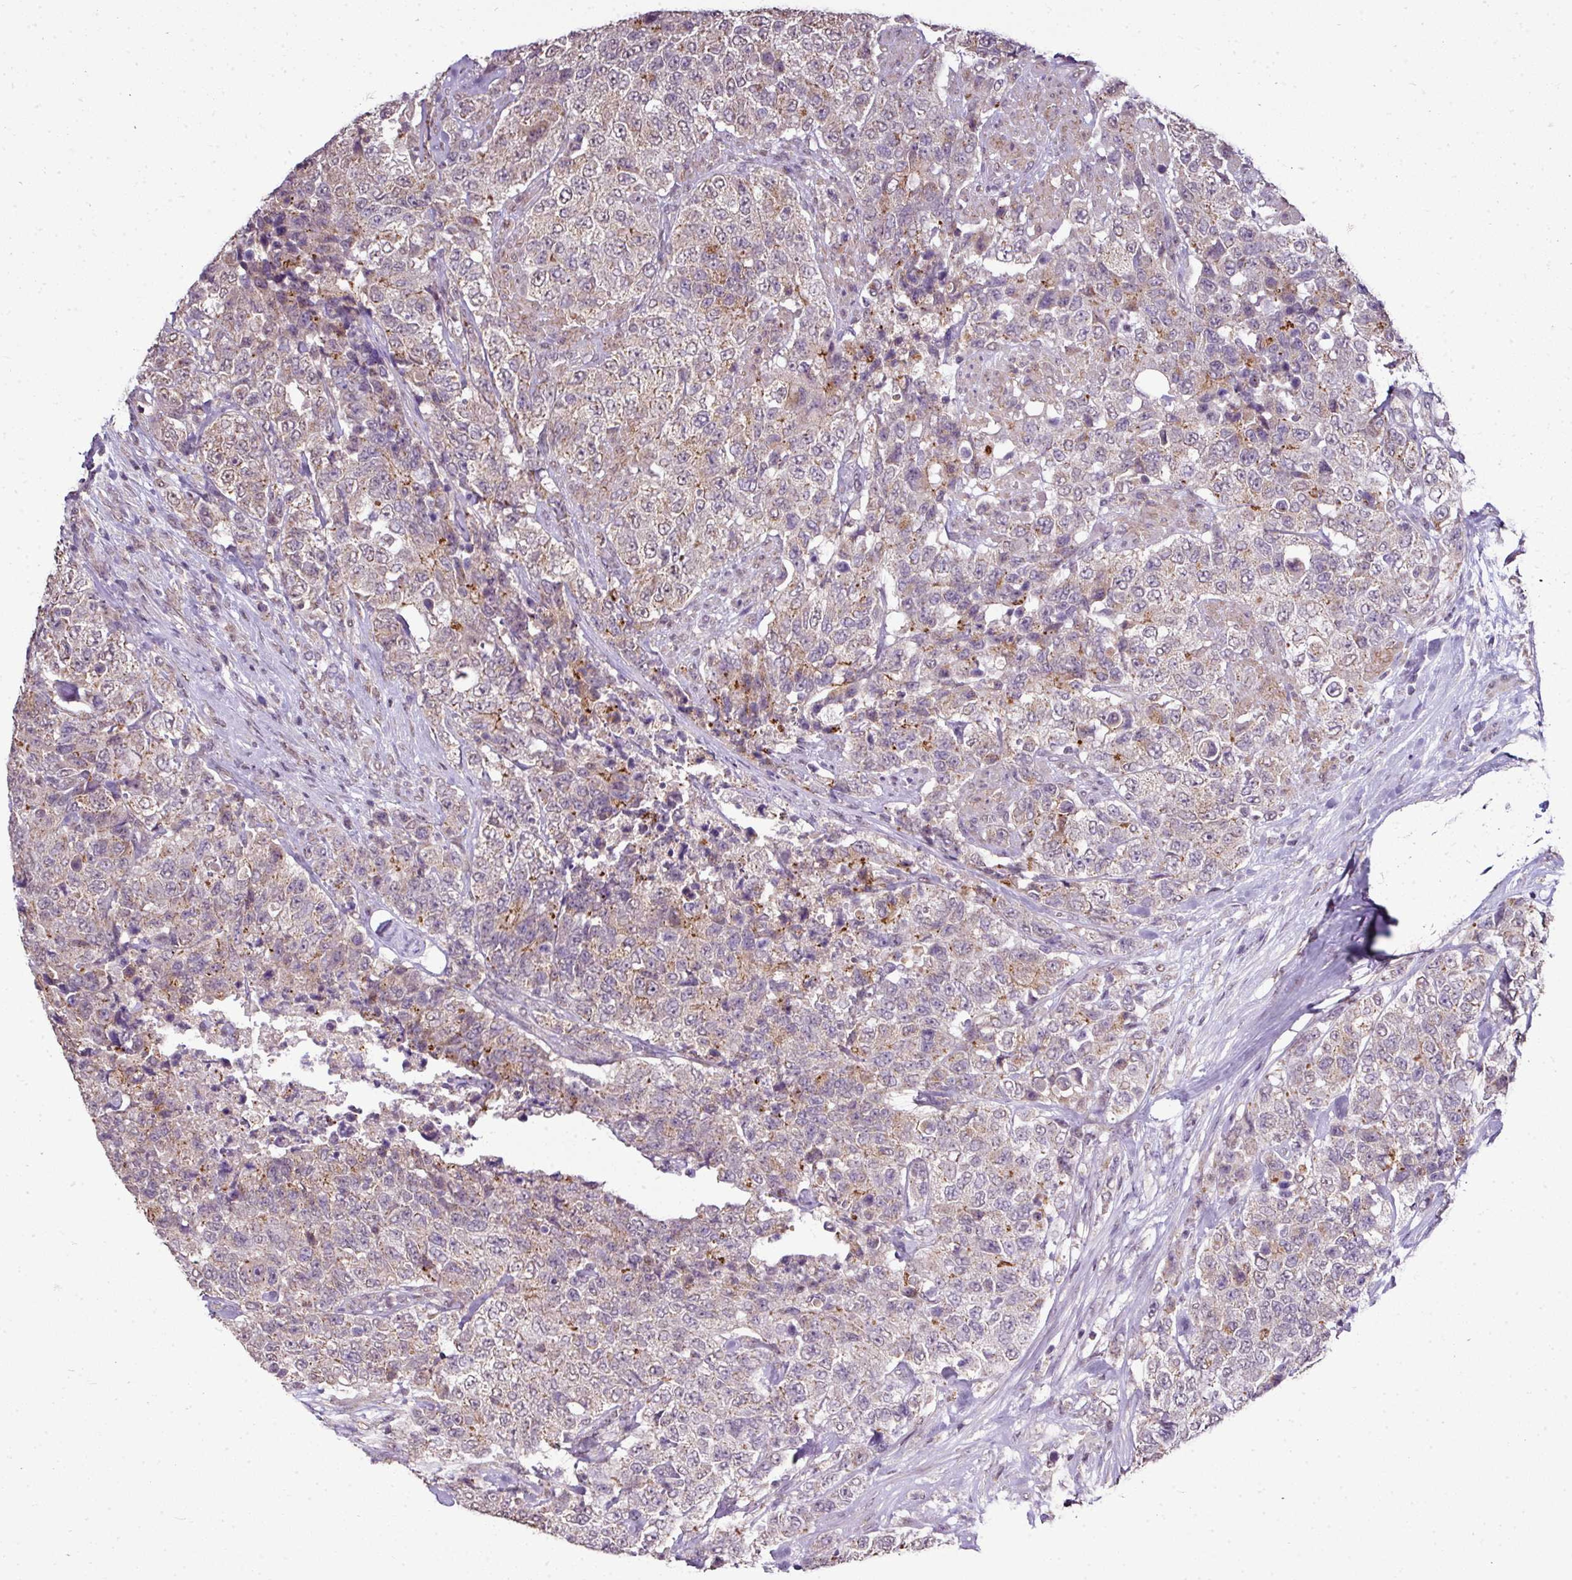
{"staining": {"intensity": "moderate", "quantity": "25%-75%", "location": "cytoplasmic/membranous"}, "tissue": "urothelial cancer", "cell_type": "Tumor cells", "image_type": "cancer", "snomed": [{"axis": "morphology", "description": "Urothelial carcinoma, High grade"}, {"axis": "topography", "description": "Urinary bladder"}], "caption": "DAB immunohistochemical staining of urothelial cancer displays moderate cytoplasmic/membranous protein positivity in approximately 25%-75% of tumor cells.", "gene": "JPH2", "patient": {"sex": "female", "age": 78}}